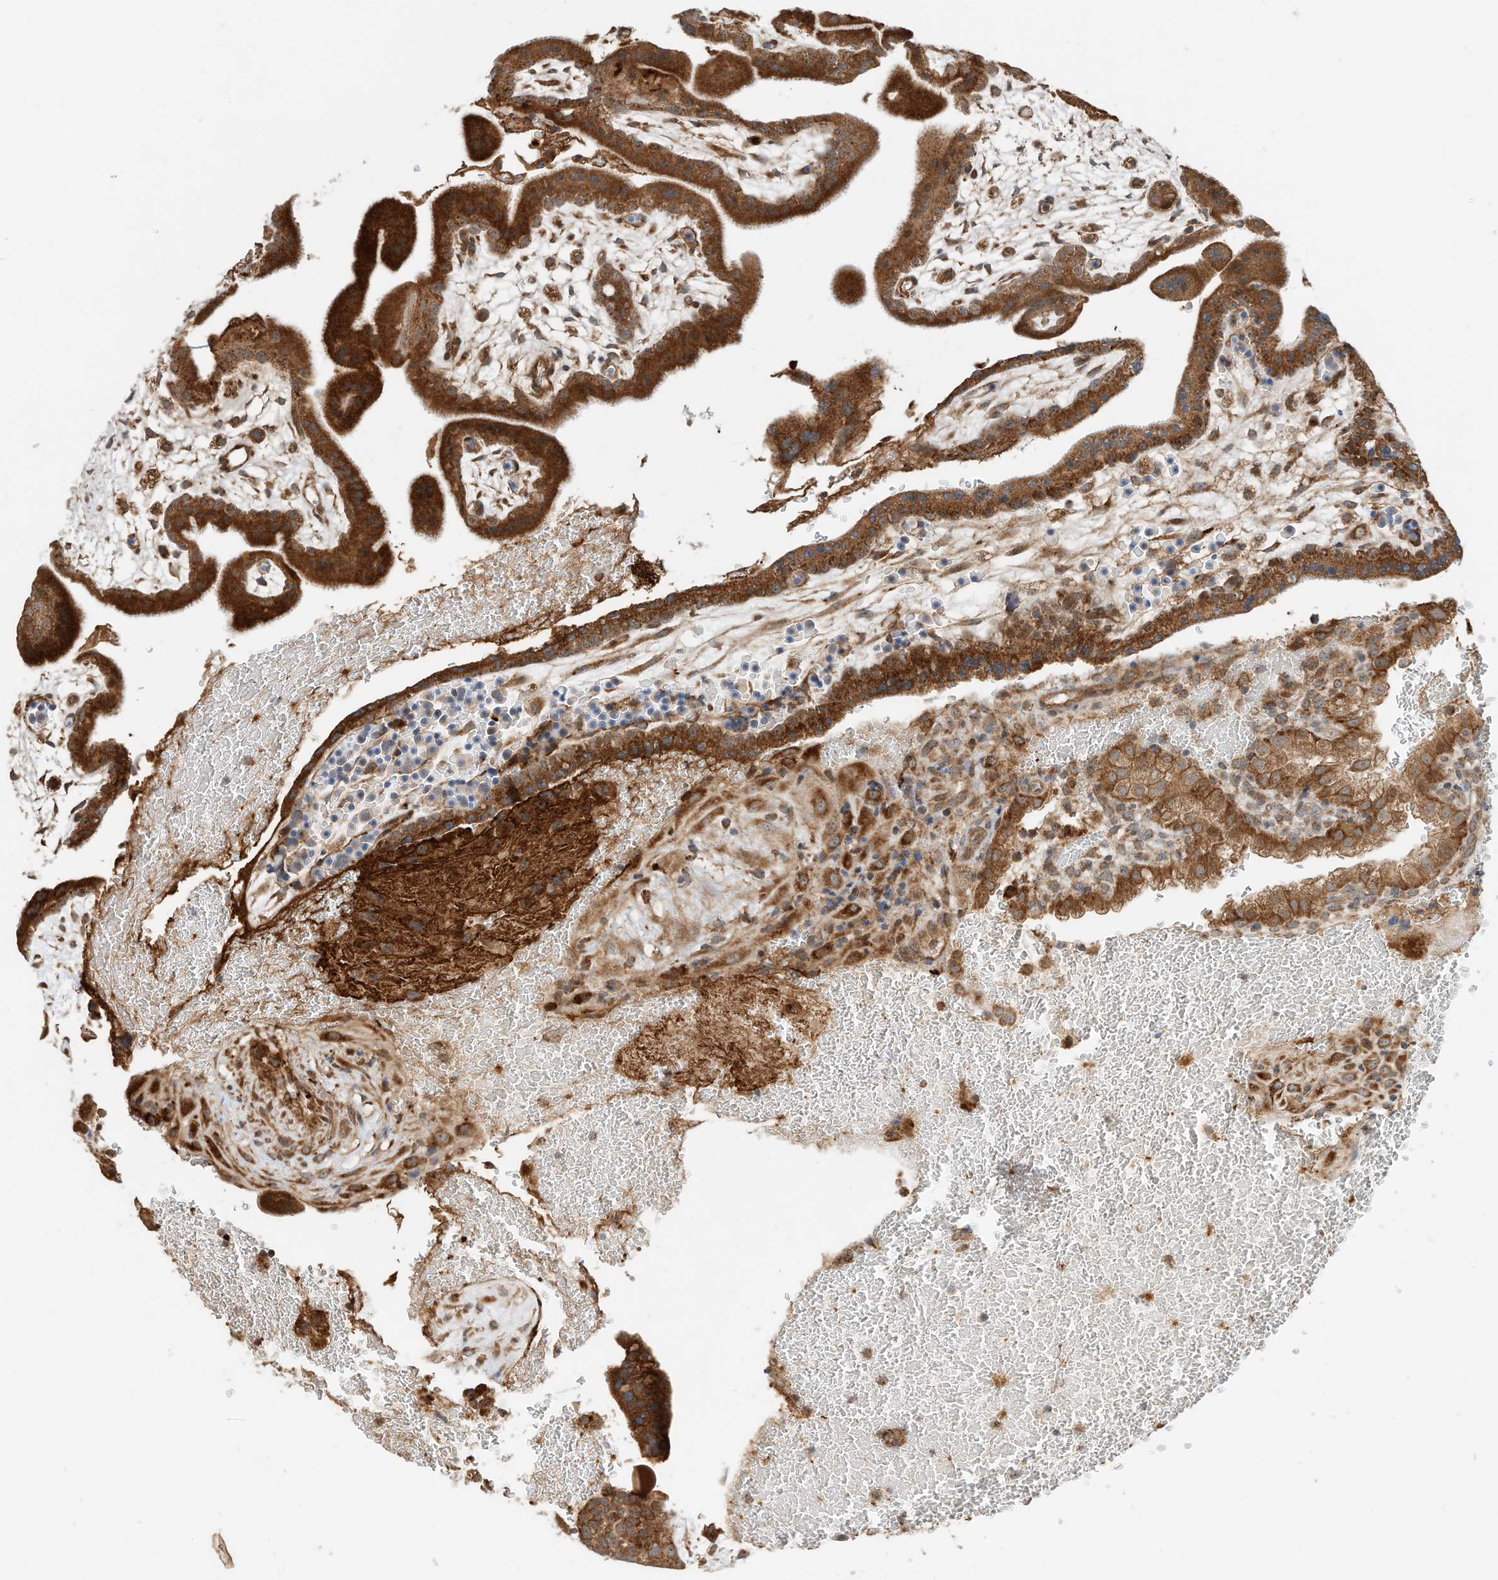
{"staining": {"intensity": "strong", "quantity": ">75%", "location": "cytoplasmic/membranous"}, "tissue": "placenta", "cell_type": "Decidual cells", "image_type": "normal", "snomed": [{"axis": "morphology", "description": "Normal tissue, NOS"}, {"axis": "topography", "description": "Placenta"}], "caption": "Immunohistochemistry (IHC) photomicrograph of normal placenta: human placenta stained using immunohistochemistry demonstrates high levels of strong protein expression localized specifically in the cytoplasmic/membranous of decidual cells, appearing as a cytoplasmic/membranous brown color.", "gene": "CPAMD8", "patient": {"sex": "female", "age": 35}}